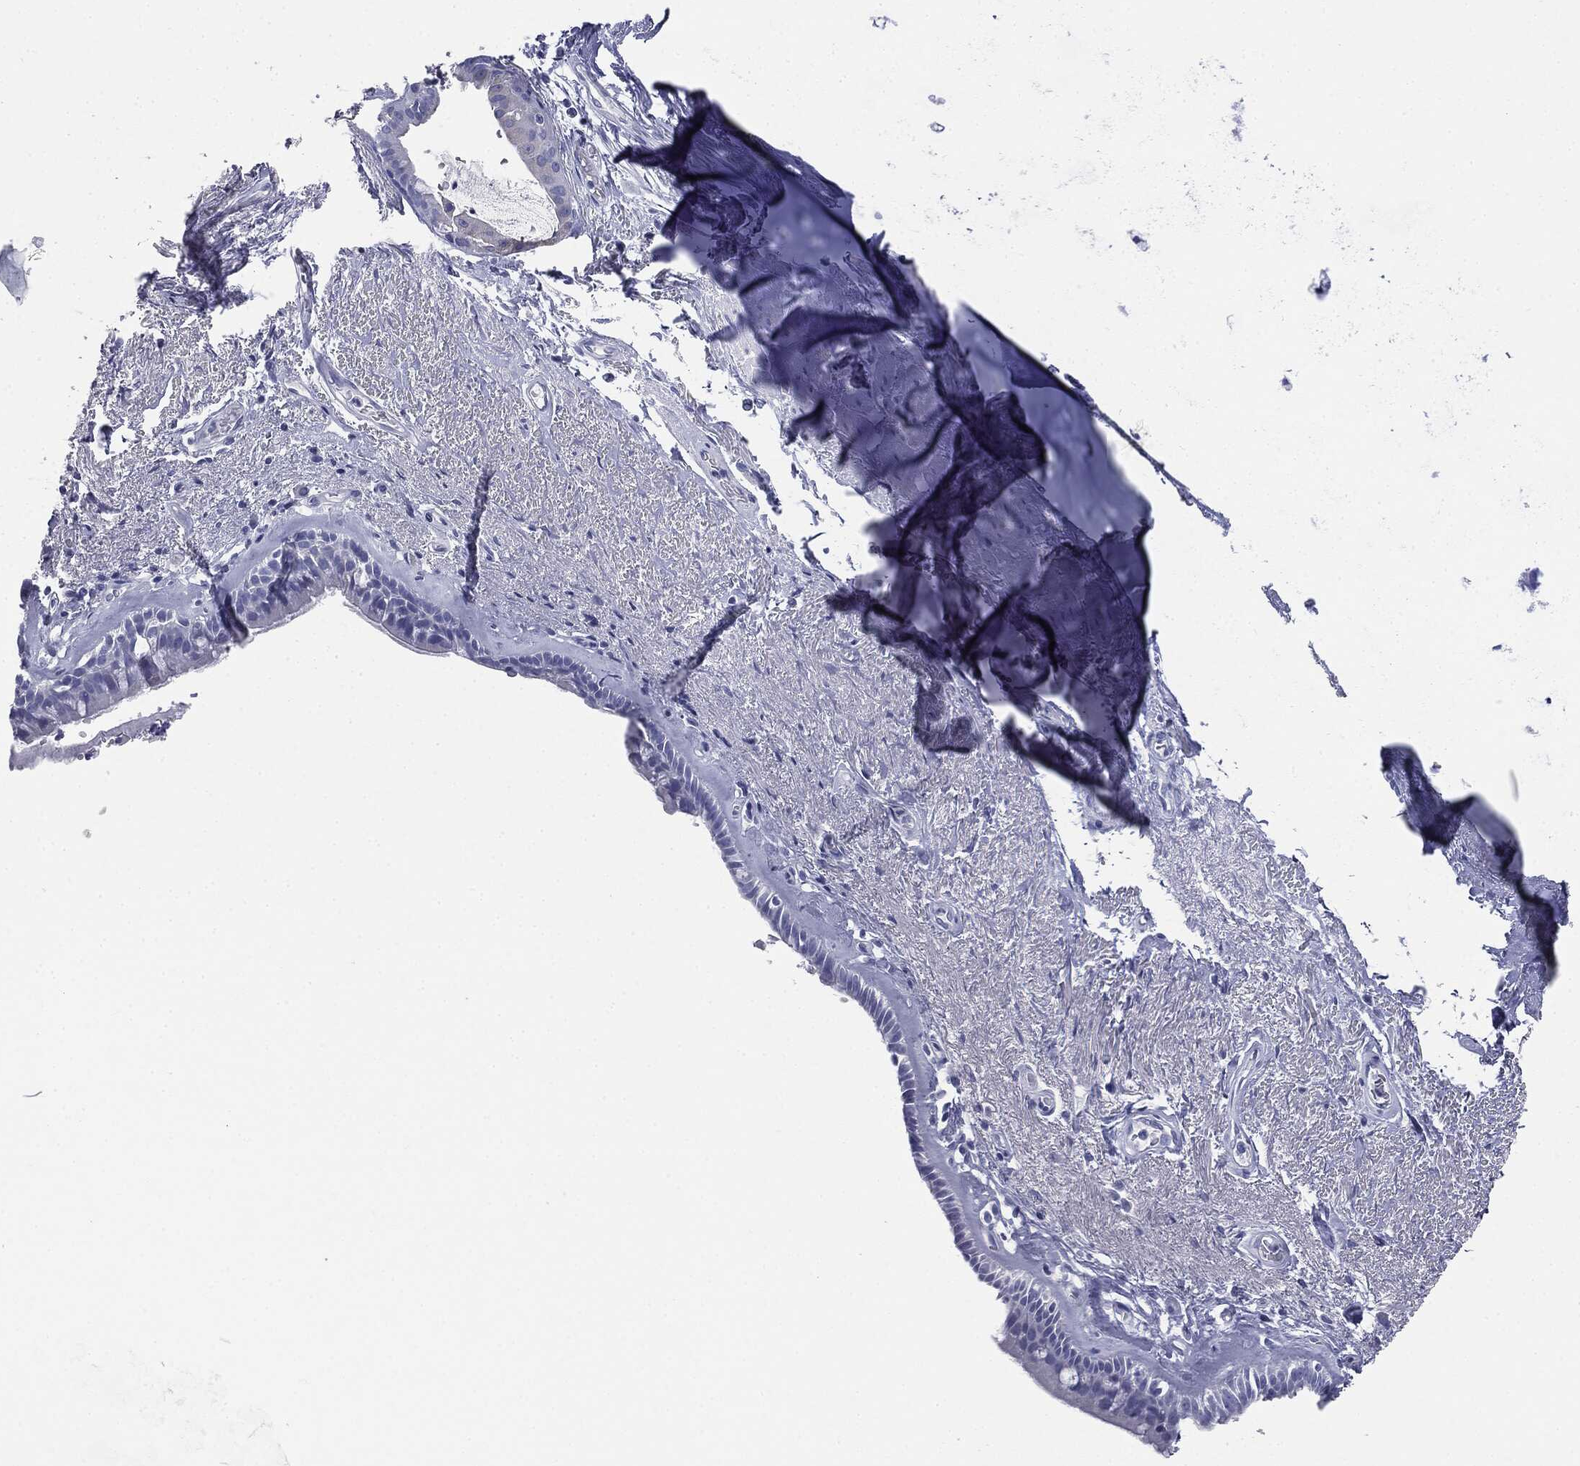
{"staining": {"intensity": "negative", "quantity": "none", "location": "none"}, "tissue": "bronchus", "cell_type": "Respiratory epithelial cells", "image_type": "normal", "snomed": [{"axis": "morphology", "description": "Normal tissue, NOS"}, {"axis": "topography", "description": "Bronchus"}], "caption": "DAB immunohistochemical staining of normal human bronchus reveals no significant positivity in respiratory epithelial cells.", "gene": "ATP2A1", "patient": {"sex": "male", "age": 82}}